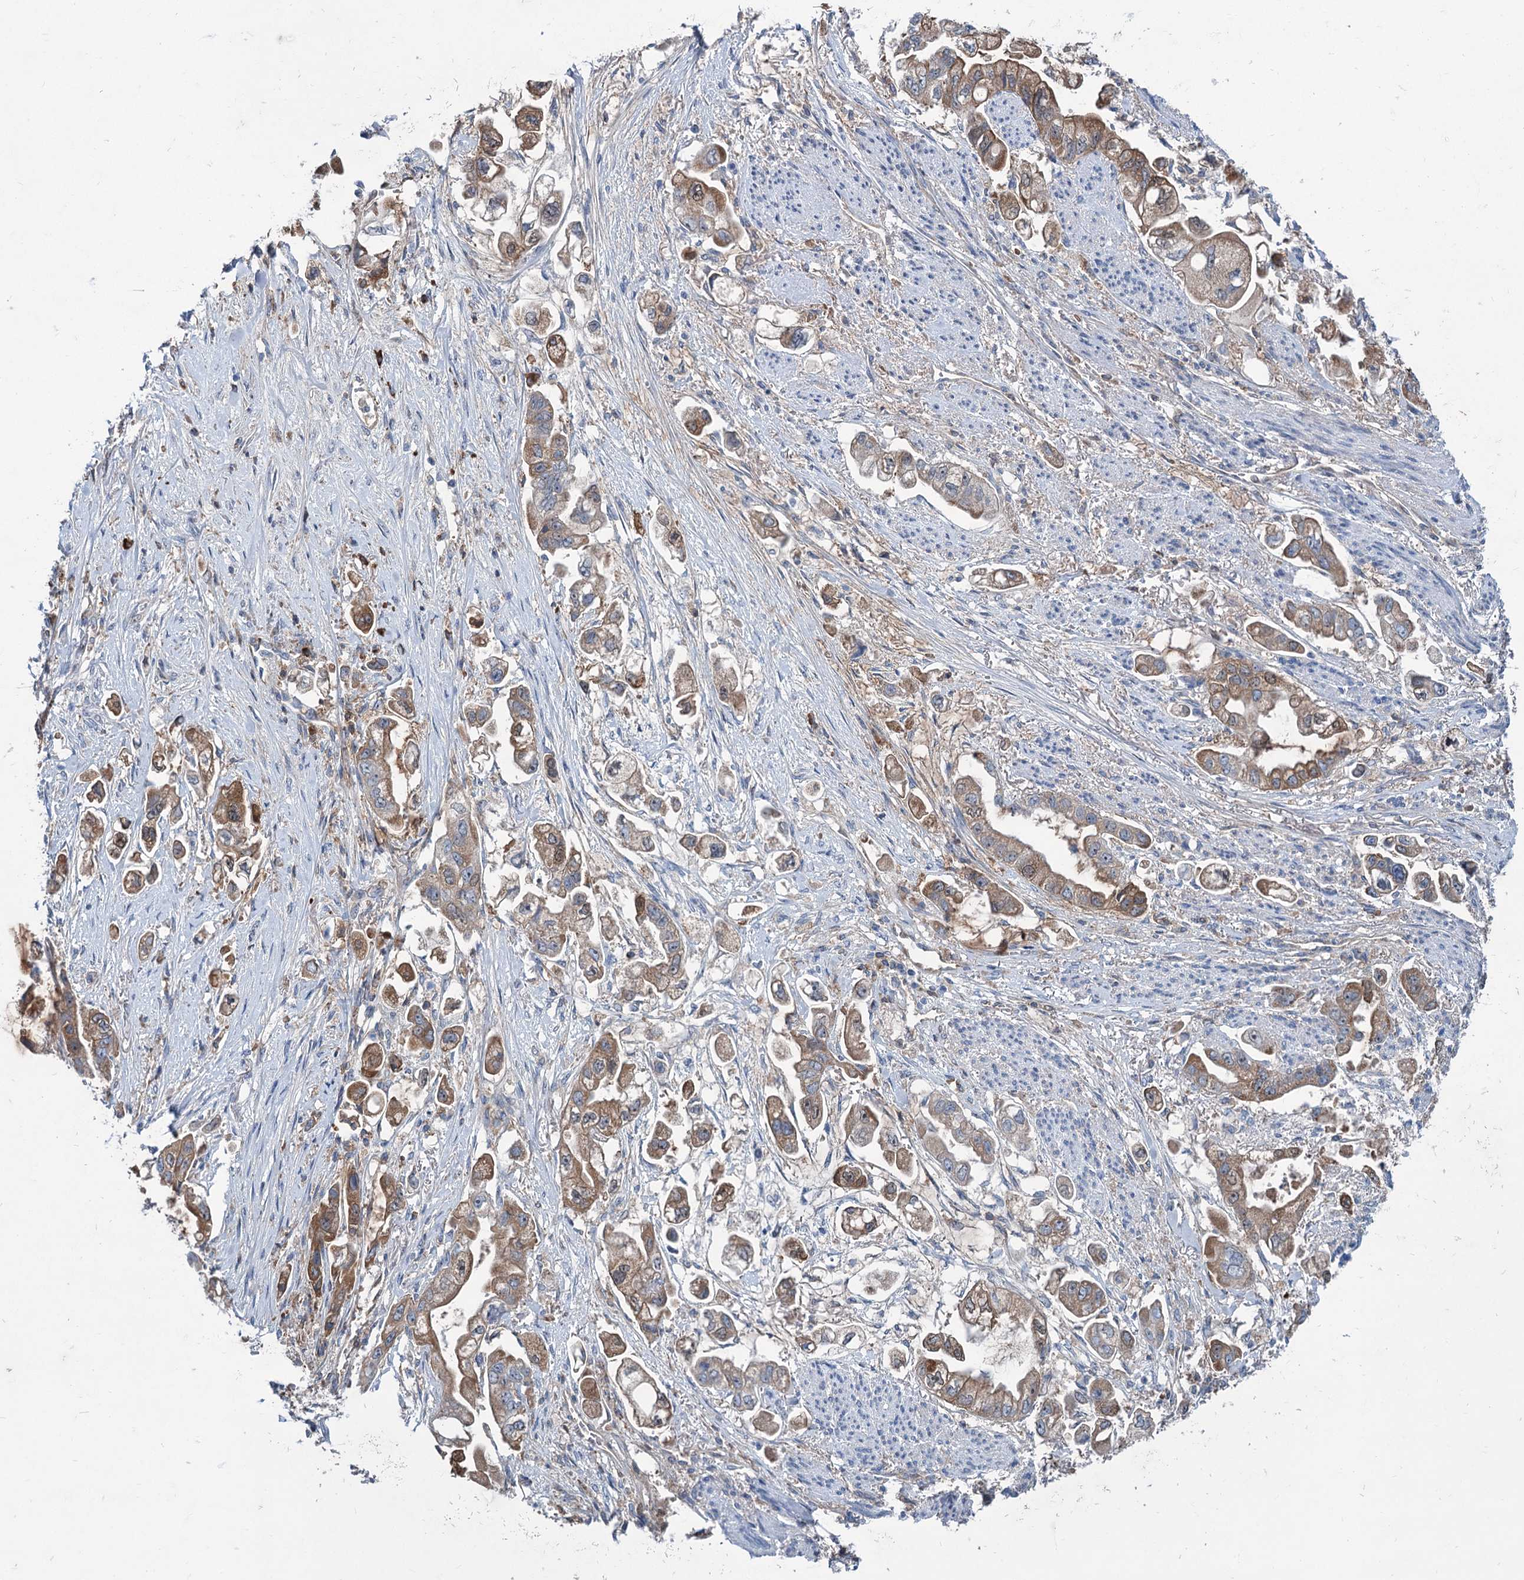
{"staining": {"intensity": "moderate", "quantity": ">75%", "location": "cytoplasmic/membranous"}, "tissue": "stomach cancer", "cell_type": "Tumor cells", "image_type": "cancer", "snomed": [{"axis": "morphology", "description": "Adenocarcinoma, NOS"}, {"axis": "topography", "description": "Stomach"}], "caption": "This is an image of immunohistochemistry staining of adenocarcinoma (stomach), which shows moderate expression in the cytoplasmic/membranous of tumor cells.", "gene": "LPIN1", "patient": {"sex": "male", "age": 62}}